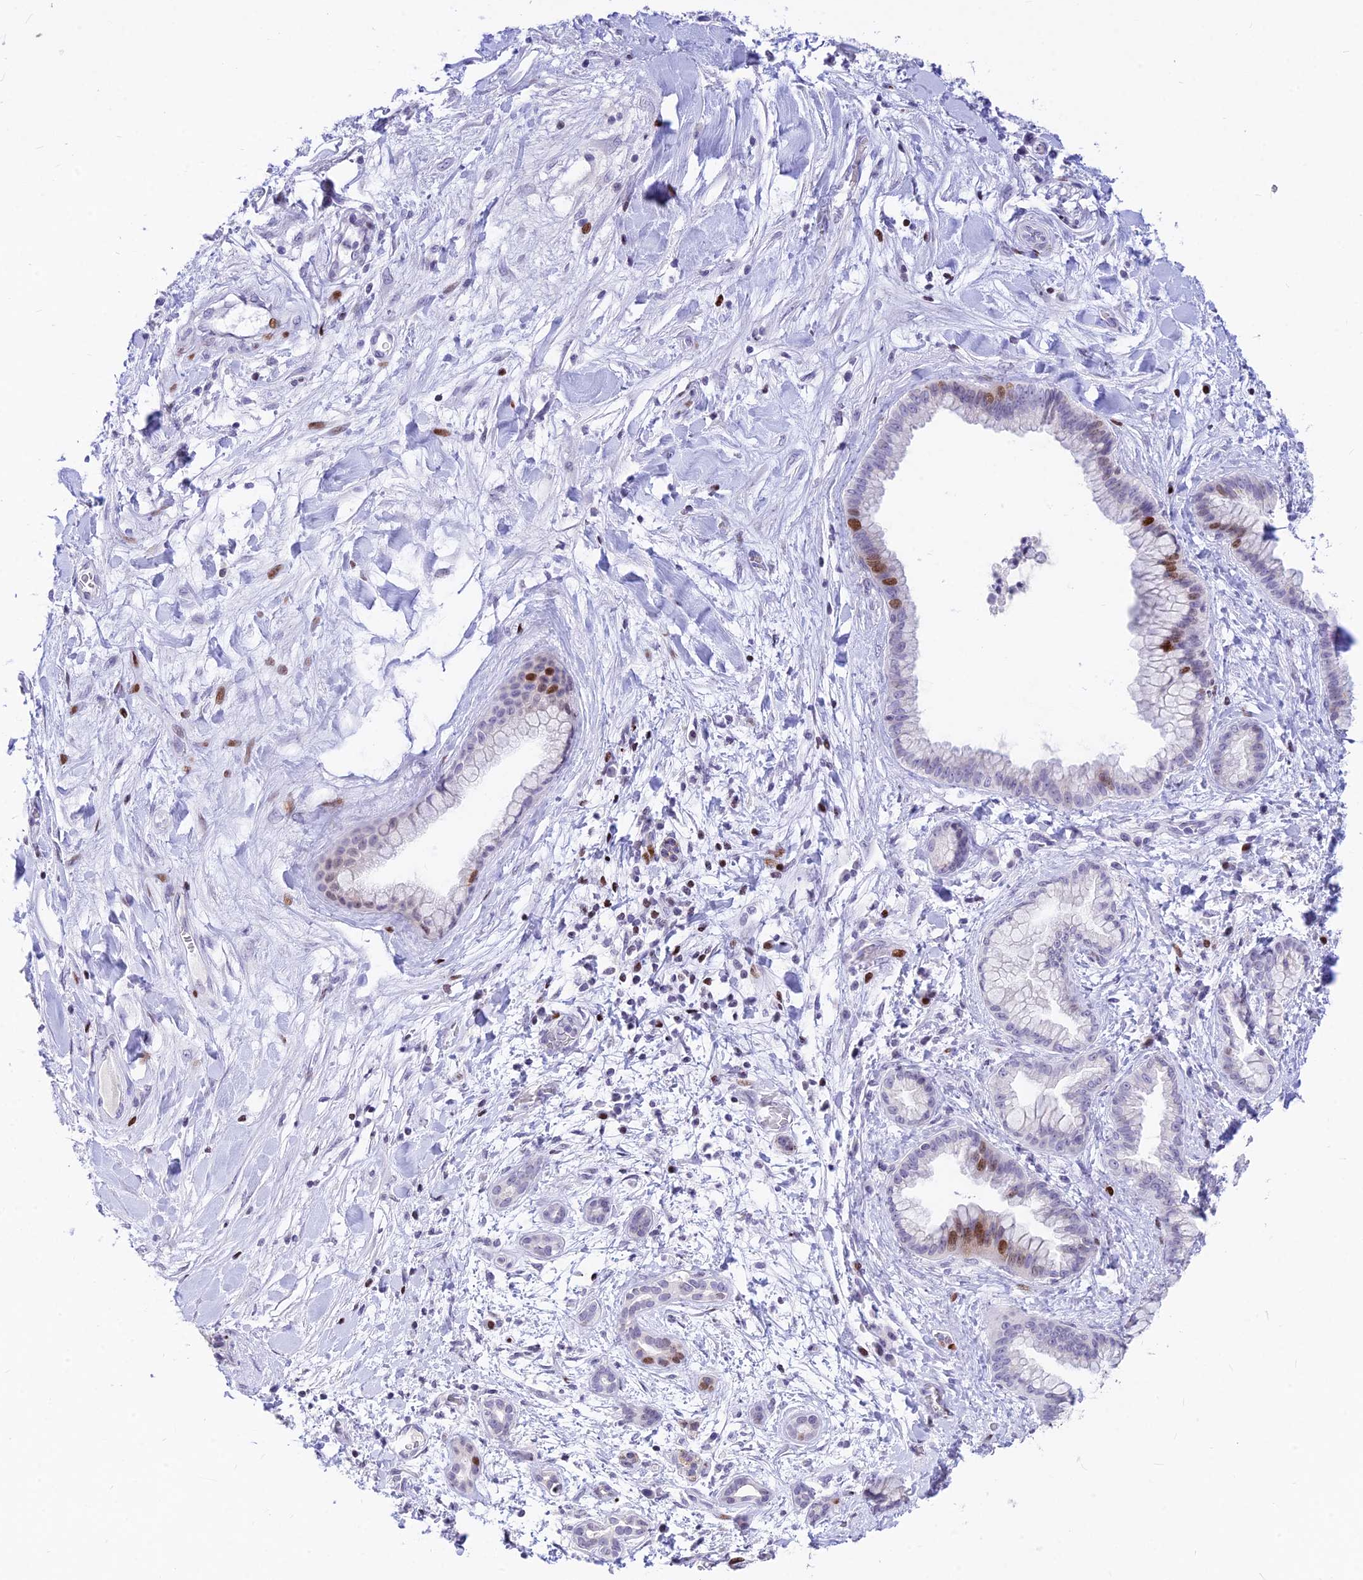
{"staining": {"intensity": "moderate", "quantity": "<25%", "location": "nuclear"}, "tissue": "pancreatic cancer", "cell_type": "Tumor cells", "image_type": "cancer", "snomed": [{"axis": "morphology", "description": "Adenocarcinoma, NOS"}, {"axis": "topography", "description": "Pancreas"}], "caption": "Pancreatic cancer was stained to show a protein in brown. There is low levels of moderate nuclear positivity in approximately <25% of tumor cells.", "gene": "PRPS1", "patient": {"sex": "female", "age": 78}}